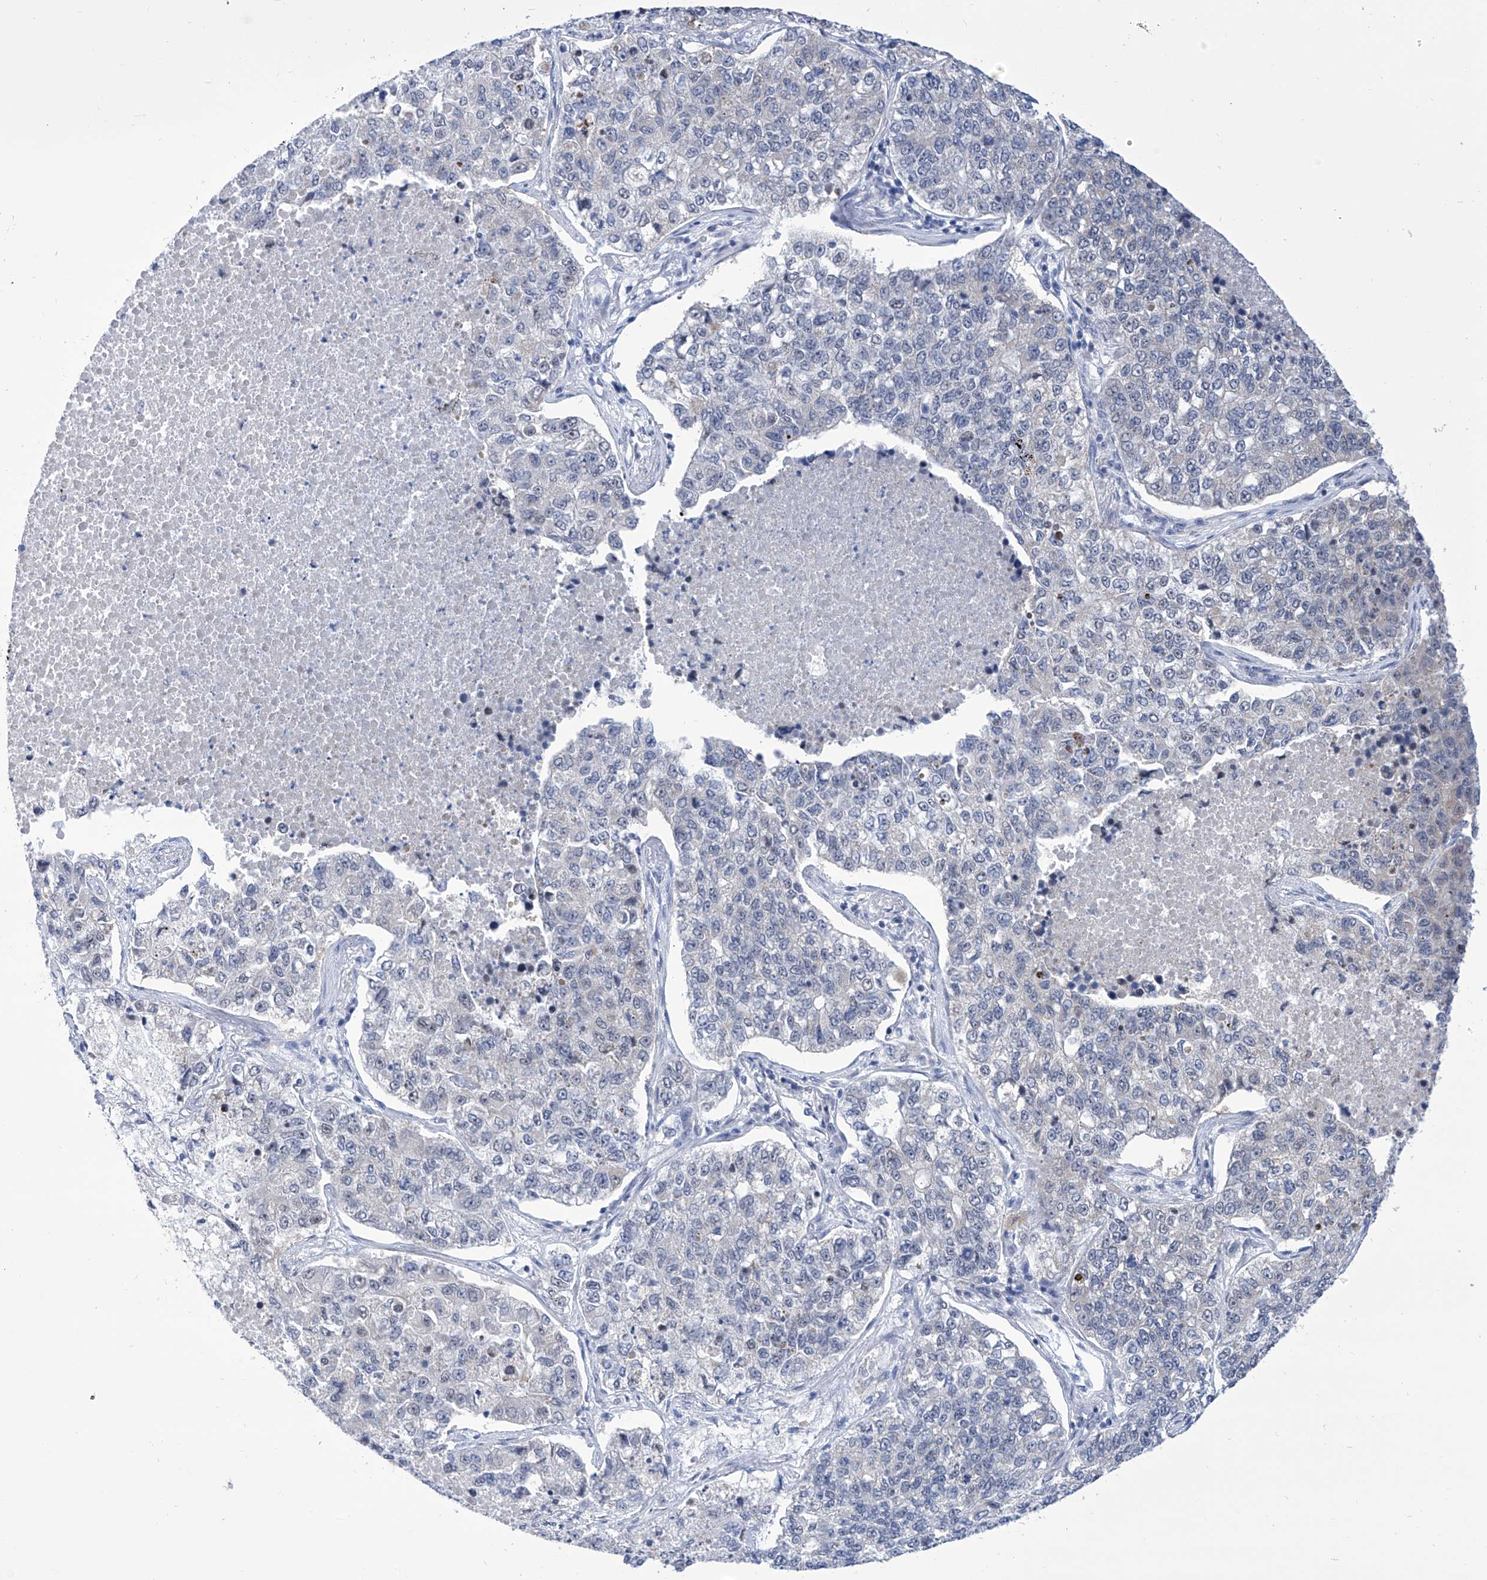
{"staining": {"intensity": "negative", "quantity": "none", "location": "none"}, "tissue": "lung cancer", "cell_type": "Tumor cells", "image_type": "cancer", "snomed": [{"axis": "morphology", "description": "Adenocarcinoma, NOS"}, {"axis": "topography", "description": "Lung"}], "caption": "The micrograph reveals no significant positivity in tumor cells of lung adenocarcinoma. (Stains: DAB (3,3'-diaminobenzidine) immunohistochemistry with hematoxylin counter stain, Microscopy: brightfield microscopy at high magnification).", "gene": "SART1", "patient": {"sex": "male", "age": 49}}